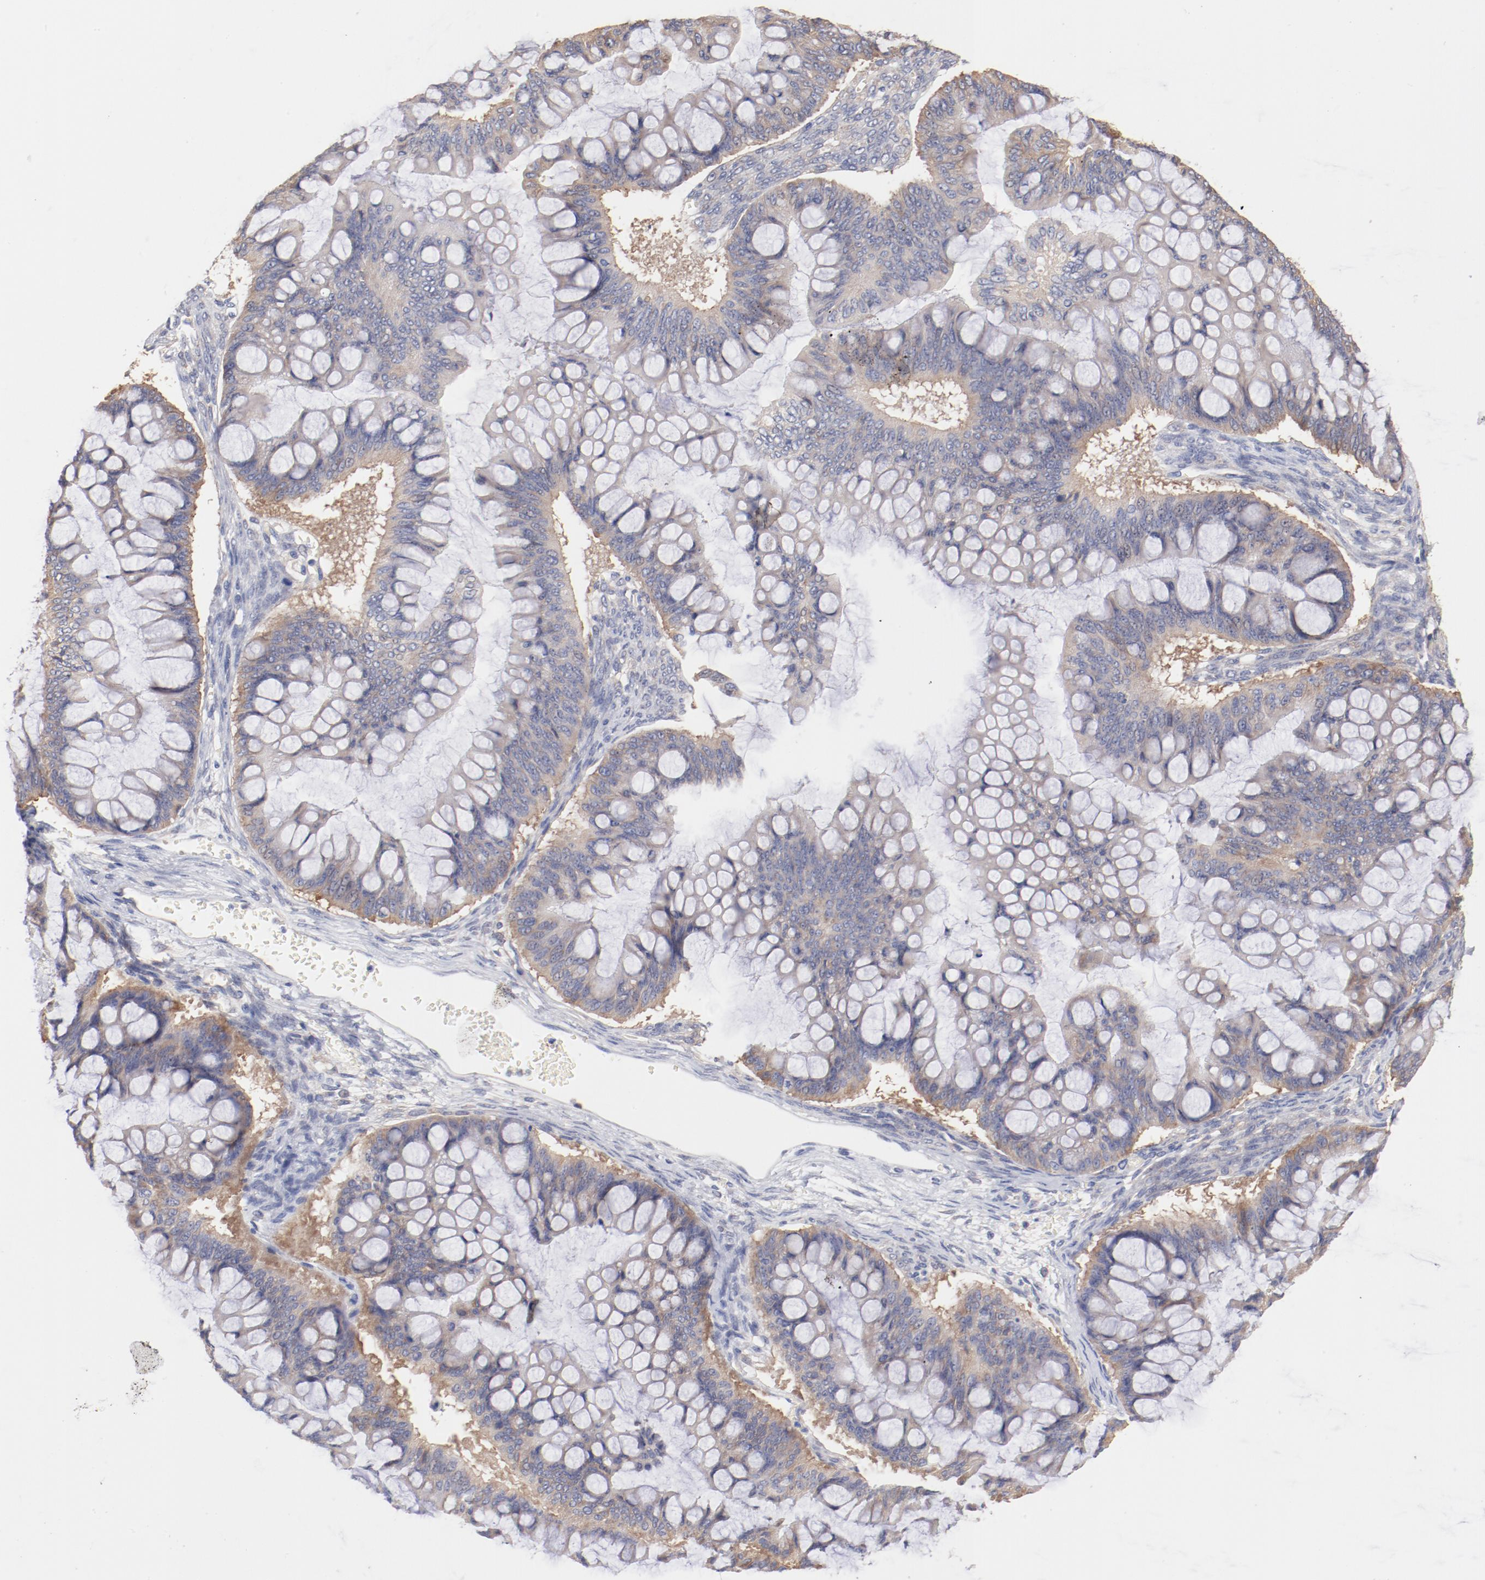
{"staining": {"intensity": "weak", "quantity": ">75%", "location": "cytoplasmic/membranous"}, "tissue": "ovarian cancer", "cell_type": "Tumor cells", "image_type": "cancer", "snomed": [{"axis": "morphology", "description": "Cystadenocarcinoma, mucinous, NOS"}, {"axis": "topography", "description": "Ovary"}], "caption": "Human ovarian cancer (mucinous cystadenocarcinoma) stained with a protein marker reveals weak staining in tumor cells.", "gene": "SETD3", "patient": {"sex": "female", "age": 73}}